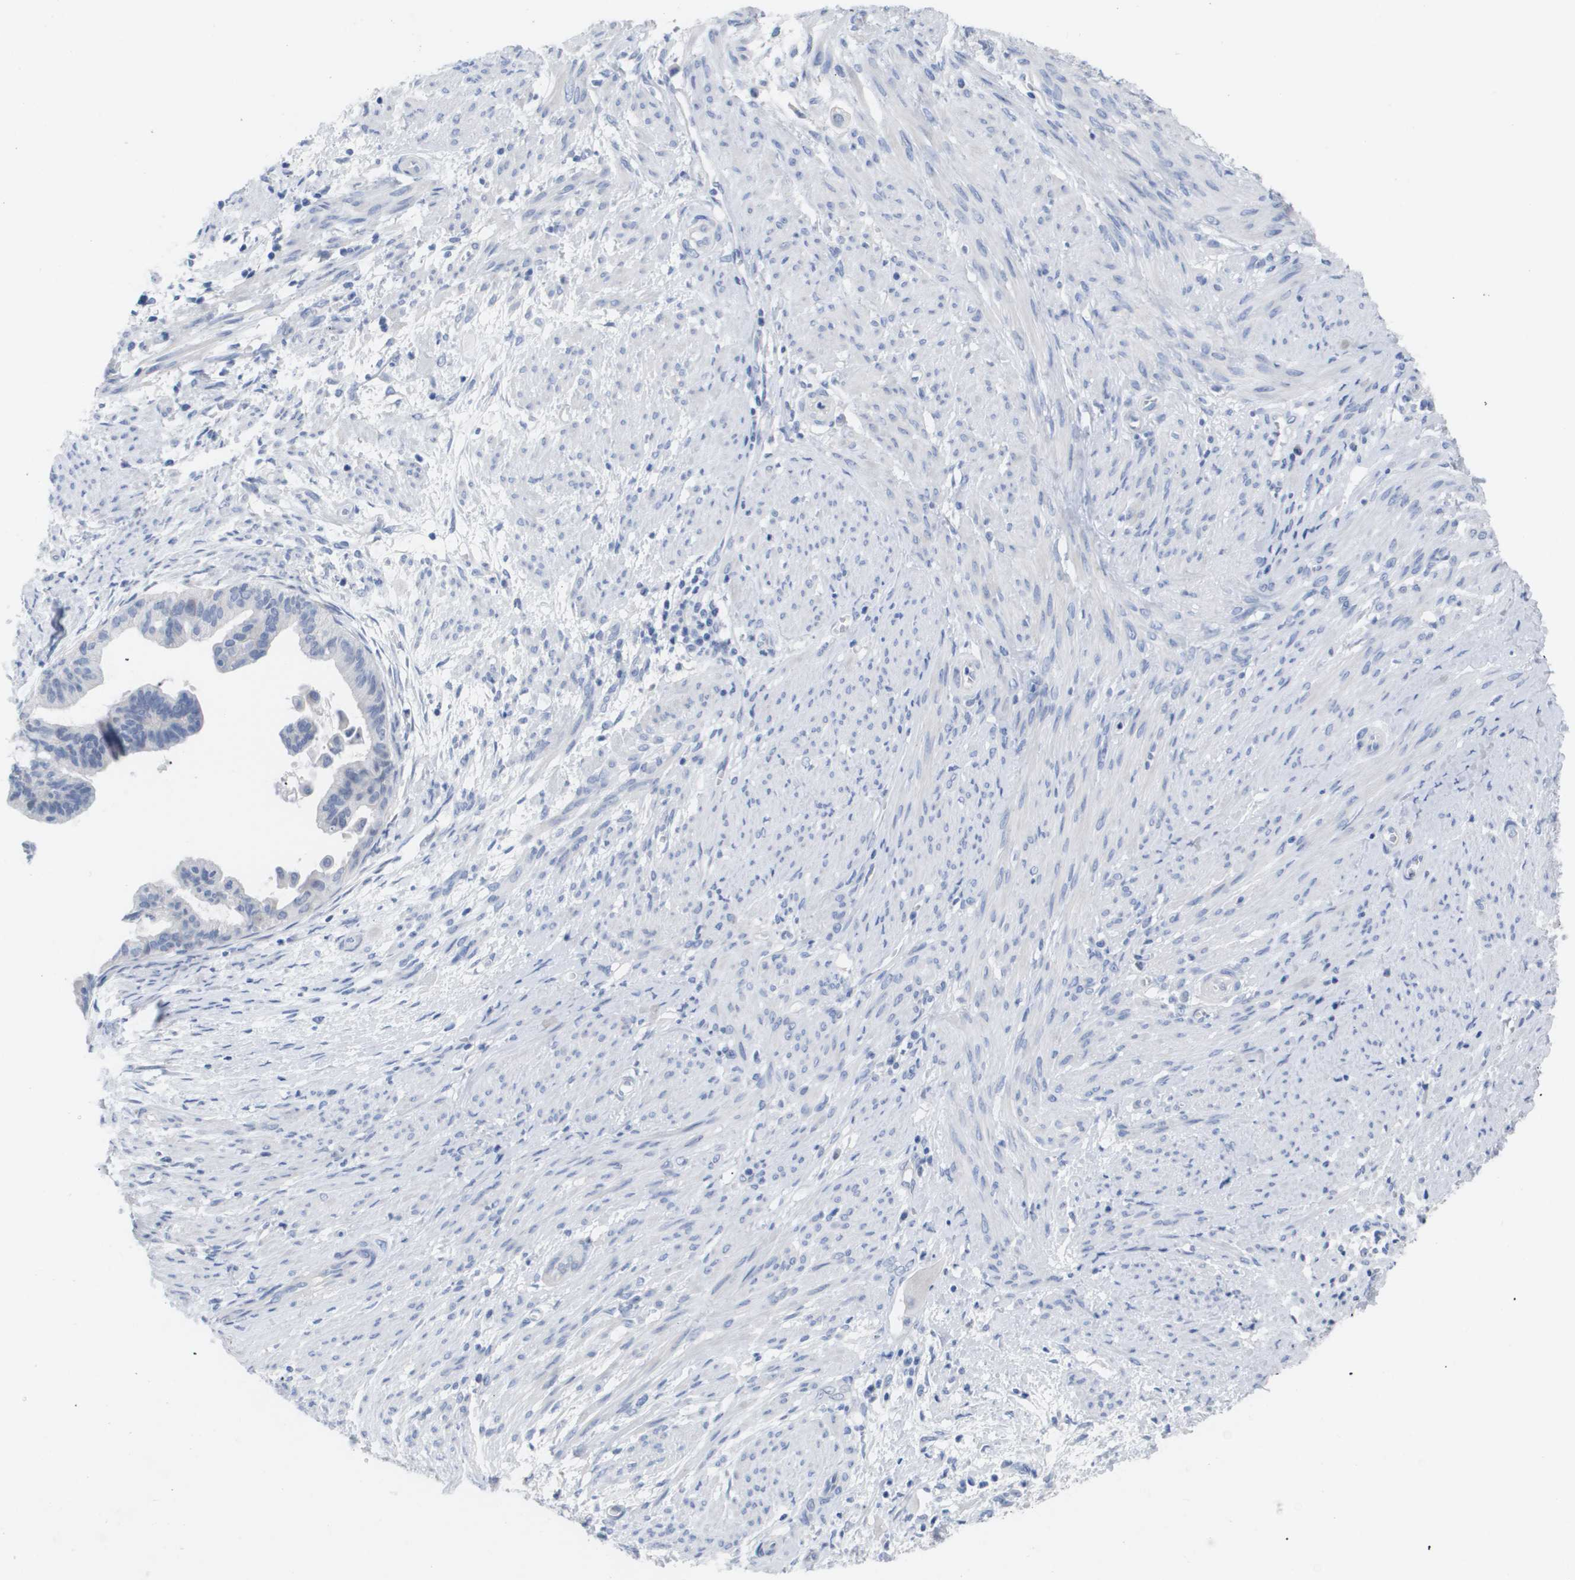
{"staining": {"intensity": "negative", "quantity": "none", "location": "none"}, "tissue": "cervical cancer", "cell_type": "Tumor cells", "image_type": "cancer", "snomed": [{"axis": "morphology", "description": "Normal tissue, NOS"}, {"axis": "morphology", "description": "Adenocarcinoma, NOS"}, {"axis": "topography", "description": "Cervix"}, {"axis": "topography", "description": "Endometrium"}], "caption": "The photomicrograph exhibits no significant expression in tumor cells of cervical cancer (adenocarcinoma).", "gene": "CAV3", "patient": {"sex": "female", "age": 86}}